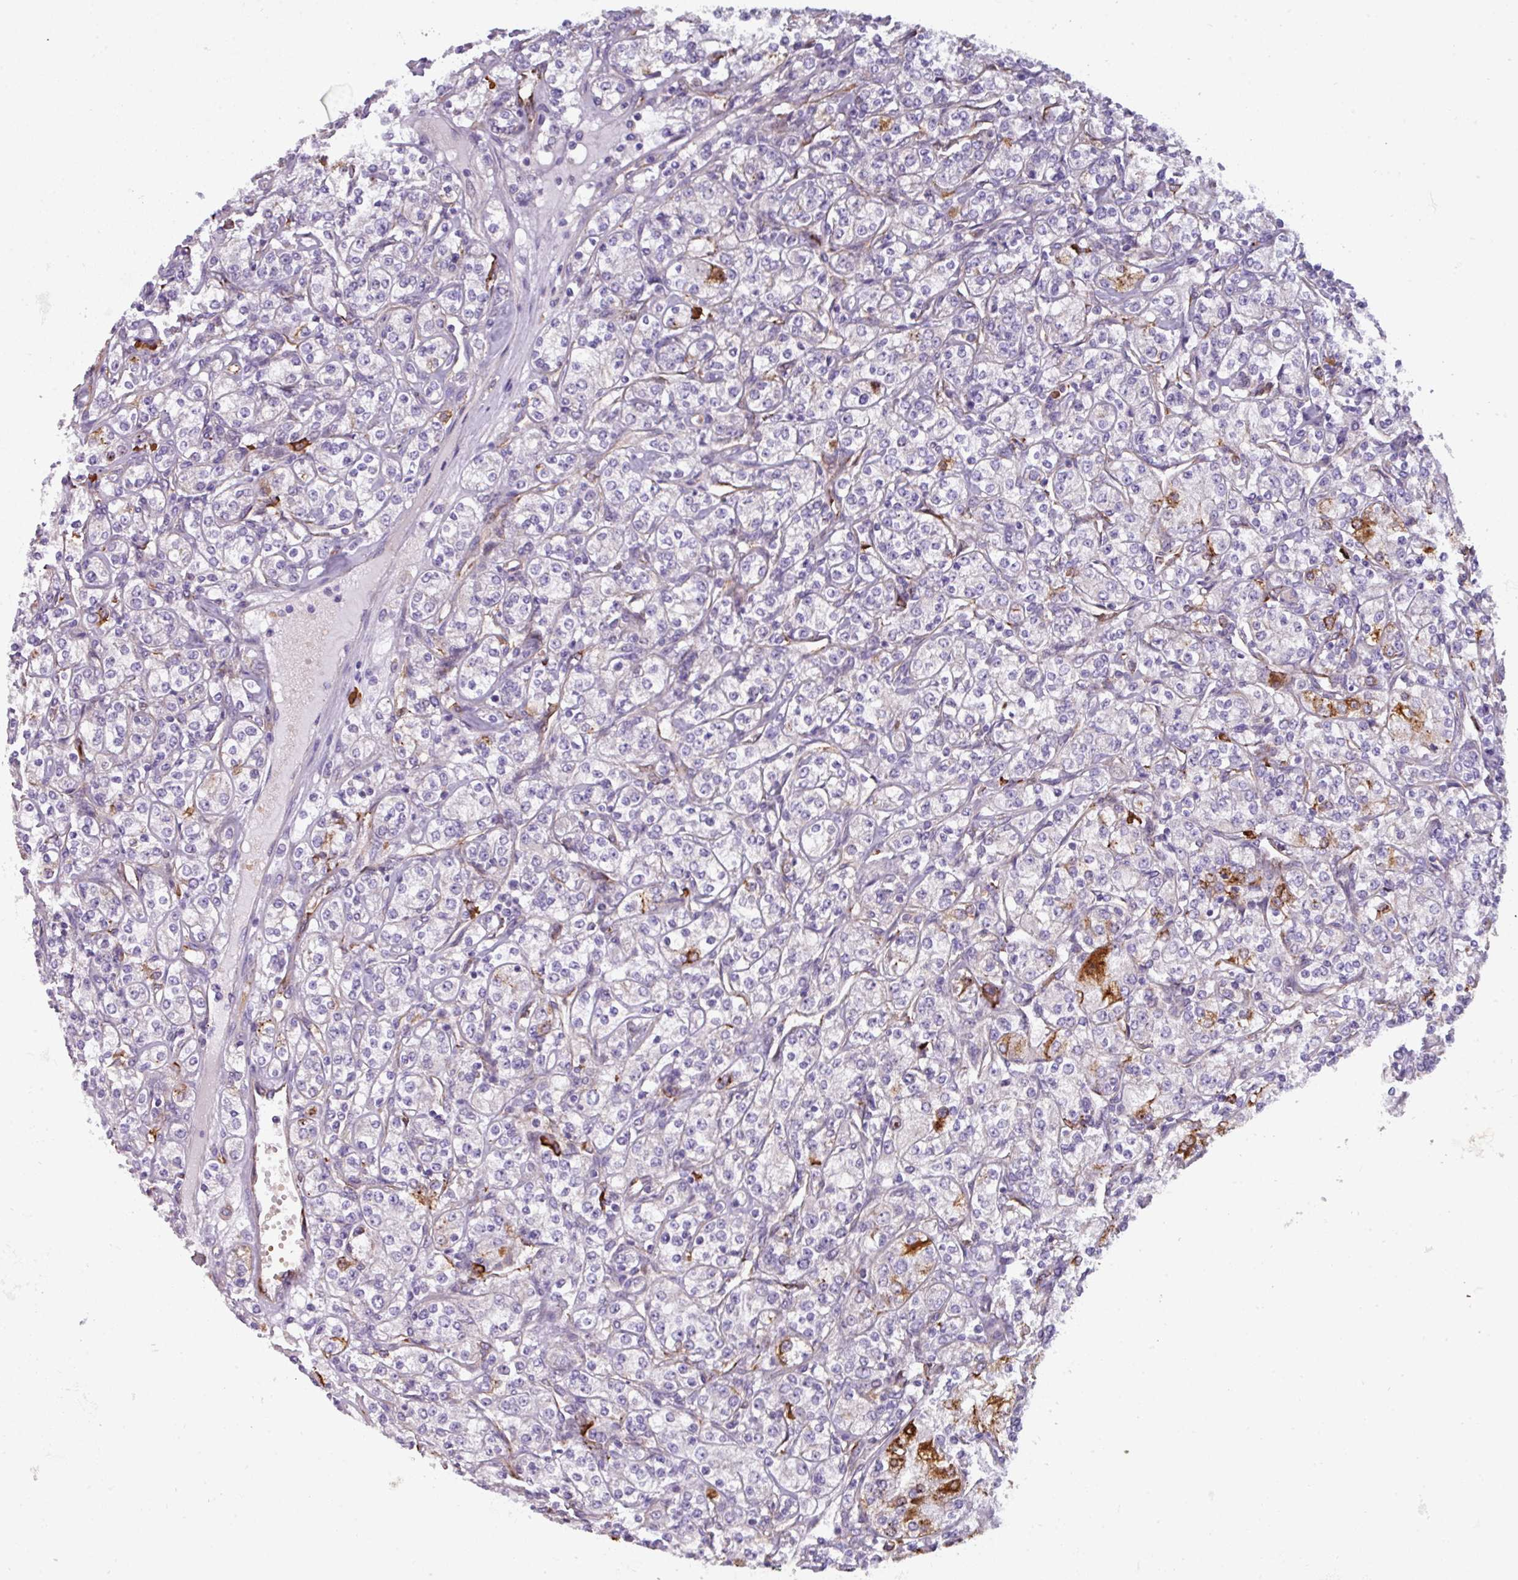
{"staining": {"intensity": "strong", "quantity": "<25%", "location": "cytoplasmic/membranous"}, "tissue": "renal cancer", "cell_type": "Tumor cells", "image_type": "cancer", "snomed": [{"axis": "morphology", "description": "Adenocarcinoma, NOS"}, {"axis": "topography", "description": "Kidney"}], "caption": "This photomicrograph exhibits immunohistochemistry (IHC) staining of renal cancer, with medium strong cytoplasmic/membranous staining in approximately <25% of tumor cells.", "gene": "BUD23", "patient": {"sex": "male", "age": 77}}